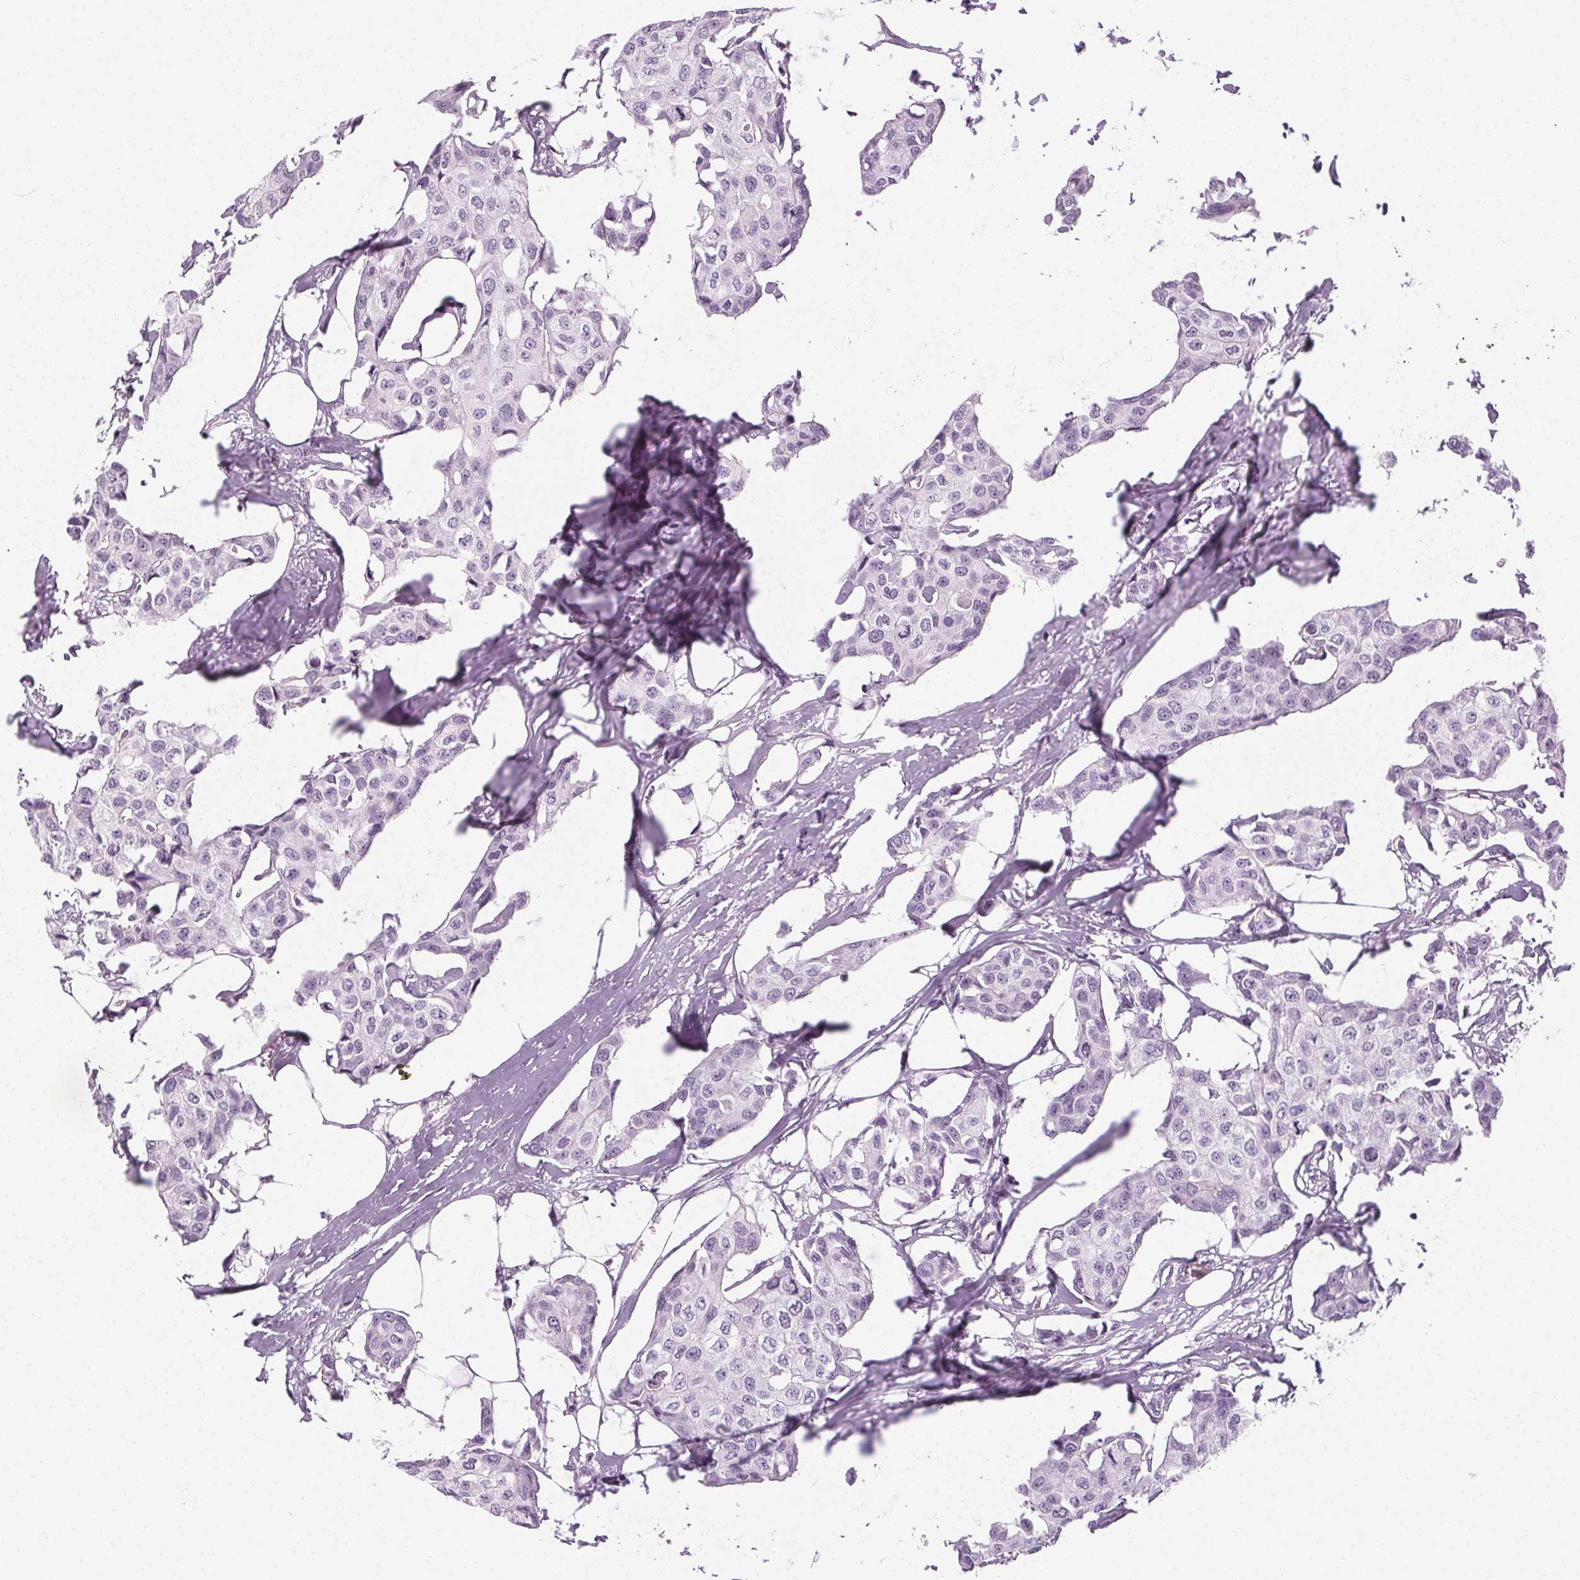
{"staining": {"intensity": "negative", "quantity": "none", "location": "none"}, "tissue": "breast cancer", "cell_type": "Tumor cells", "image_type": "cancer", "snomed": [{"axis": "morphology", "description": "Duct carcinoma"}, {"axis": "topography", "description": "Breast"}], "caption": "Breast cancer was stained to show a protein in brown. There is no significant expression in tumor cells. (DAB (3,3'-diaminobenzidine) IHC, high magnification).", "gene": "POMC", "patient": {"sex": "female", "age": 80}}